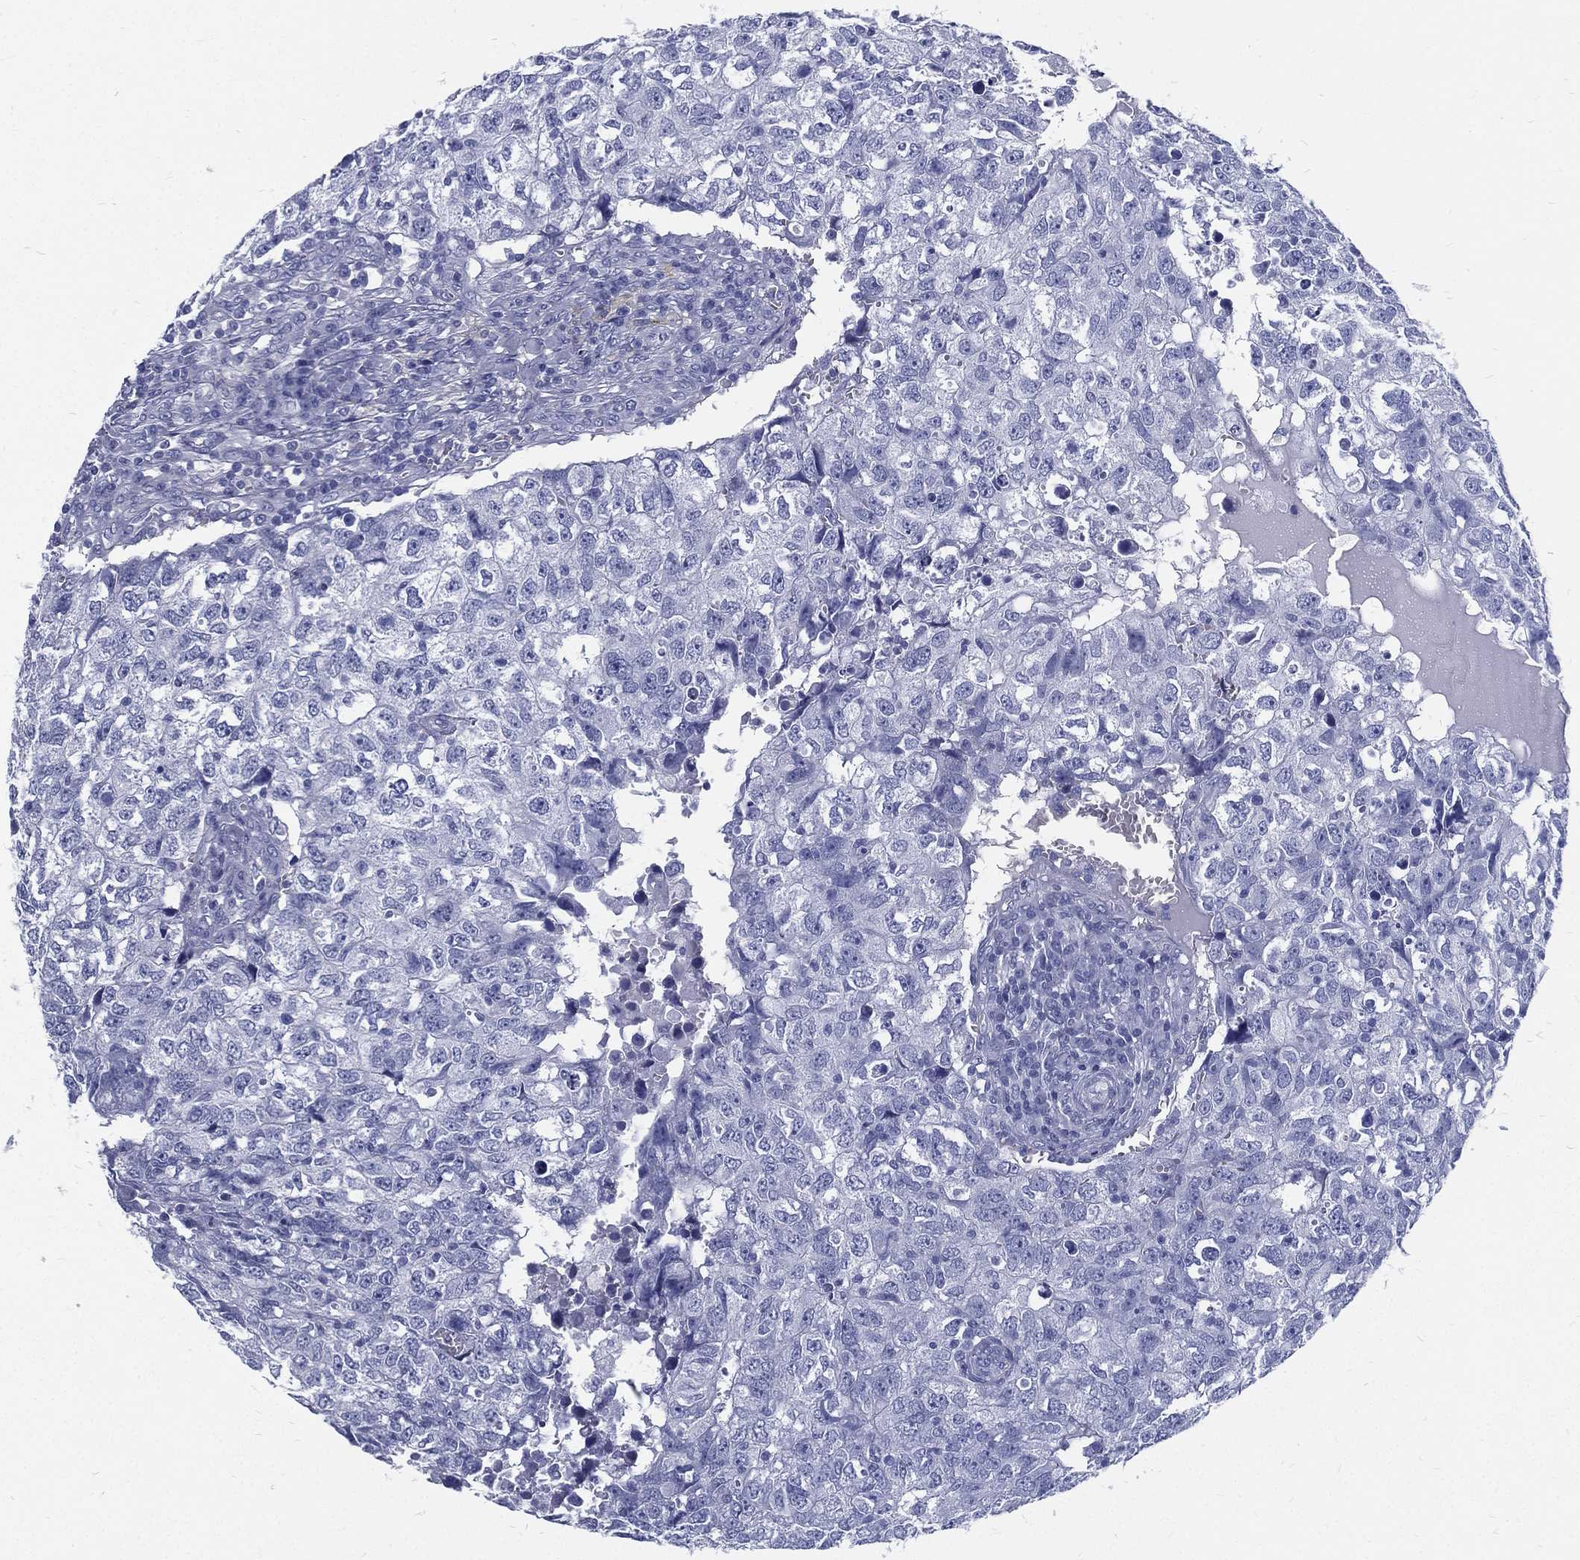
{"staining": {"intensity": "negative", "quantity": "none", "location": "none"}, "tissue": "breast cancer", "cell_type": "Tumor cells", "image_type": "cancer", "snomed": [{"axis": "morphology", "description": "Duct carcinoma"}, {"axis": "topography", "description": "Breast"}], "caption": "Immunohistochemistry (IHC) photomicrograph of neoplastic tissue: human breast cancer (infiltrating ductal carcinoma) stained with DAB (3,3'-diaminobenzidine) shows no significant protein positivity in tumor cells.", "gene": "RSPH4A", "patient": {"sex": "female", "age": 30}}